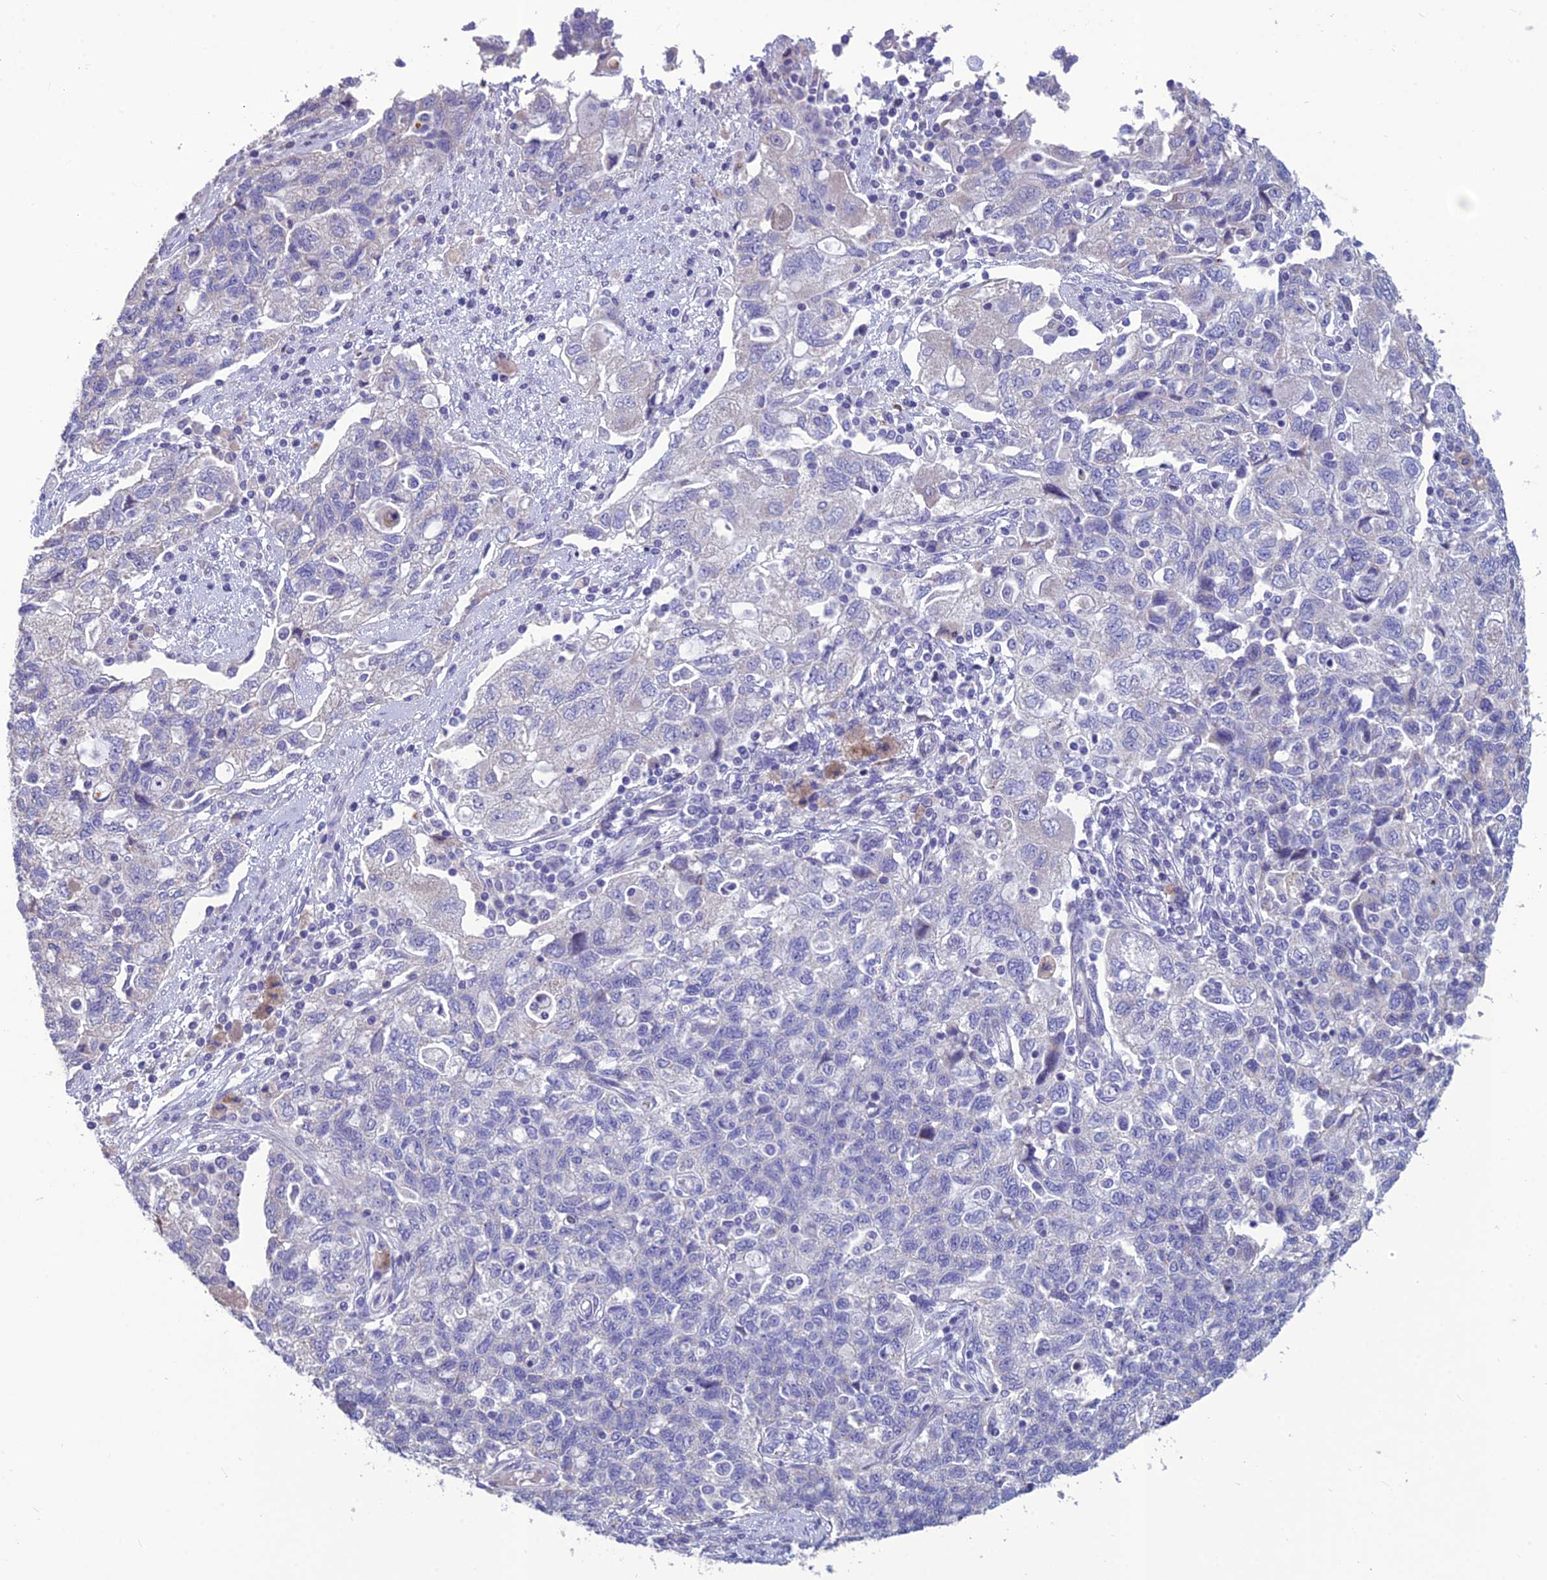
{"staining": {"intensity": "negative", "quantity": "none", "location": "none"}, "tissue": "ovarian cancer", "cell_type": "Tumor cells", "image_type": "cancer", "snomed": [{"axis": "morphology", "description": "Carcinoma, NOS"}, {"axis": "morphology", "description": "Cystadenocarcinoma, serous, NOS"}, {"axis": "topography", "description": "Ovary"}], "caption": "IHC image of human ovarian cancer stained for a protein (brown), which displays no positivity in tumor cells.", "gene": "BHMT2", "patient": {"sex": "female", "age": 69}}